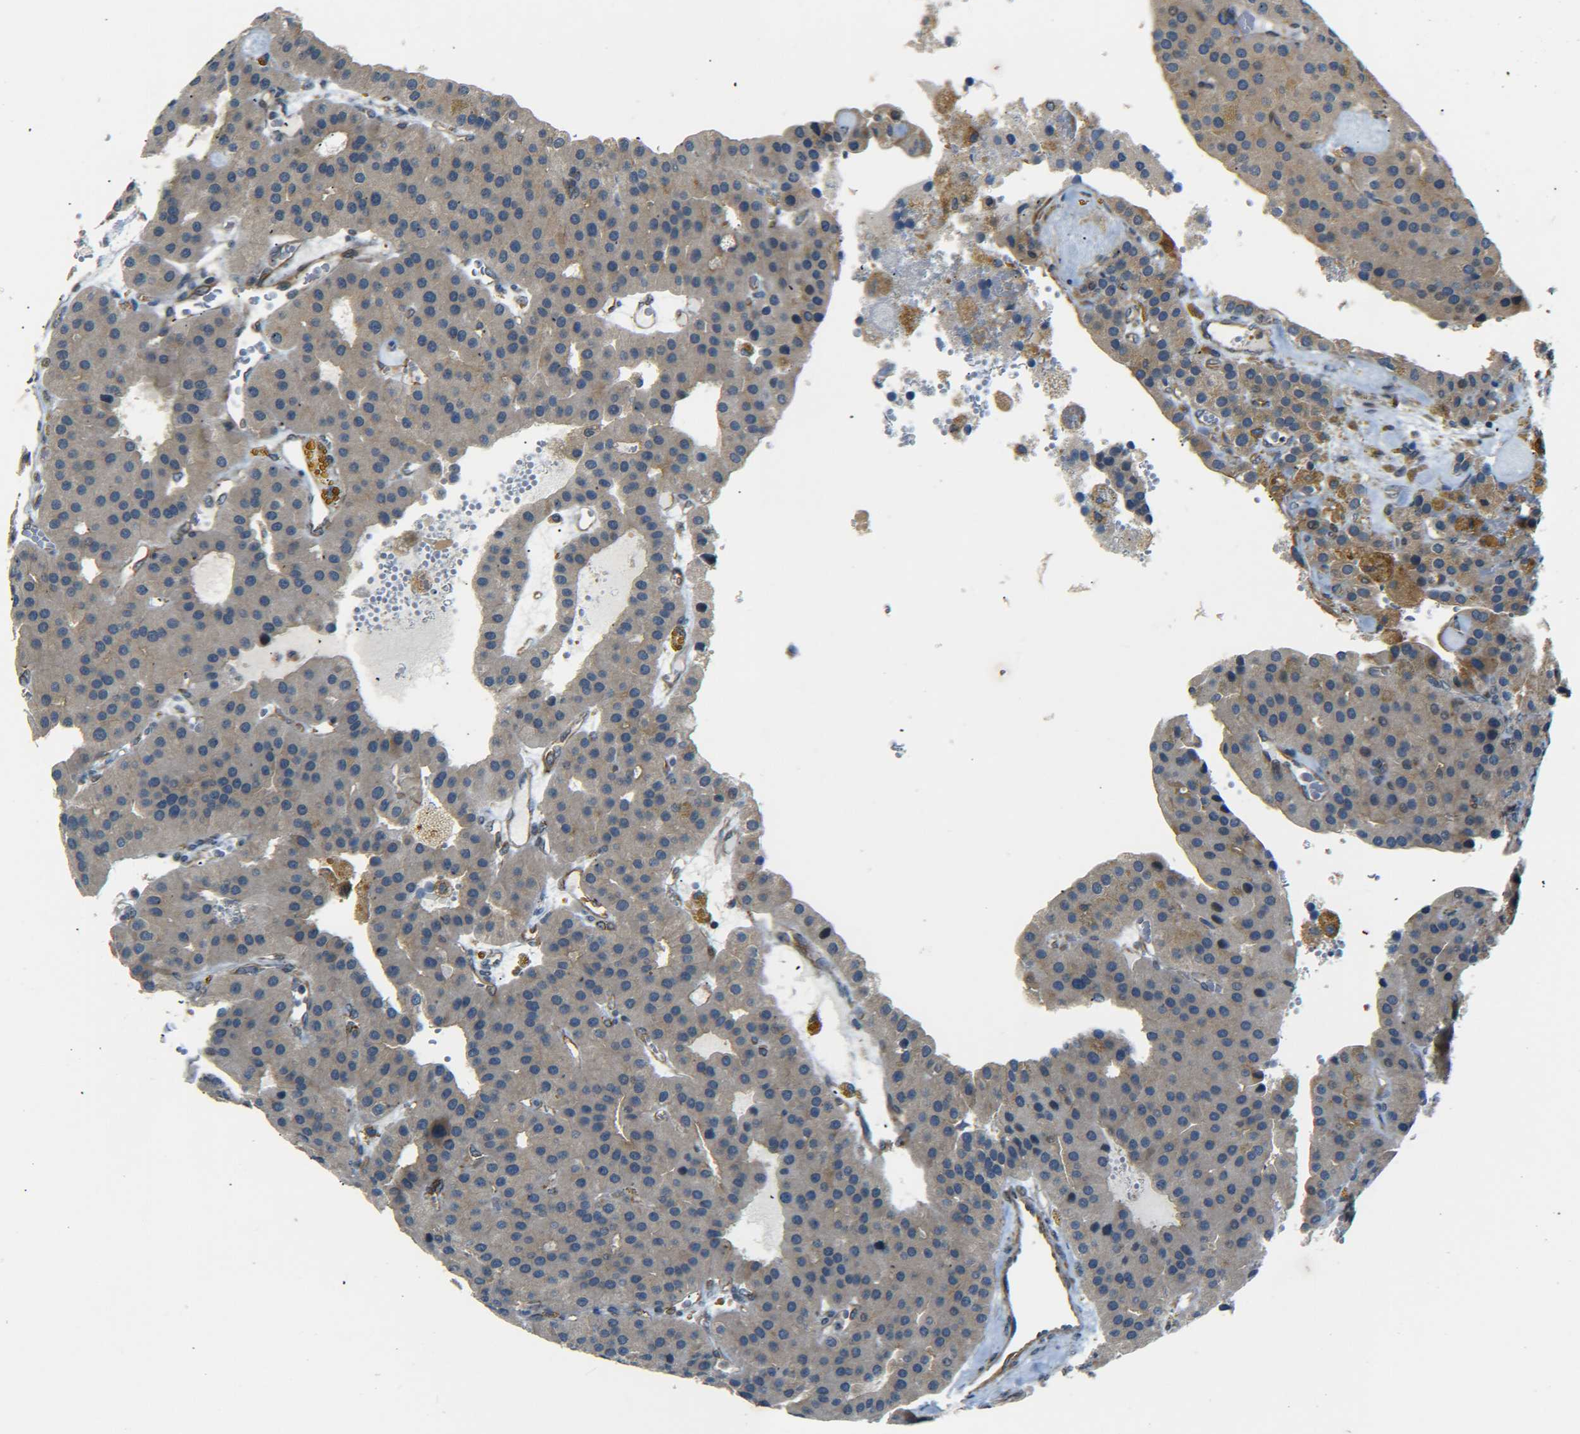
{"staining": {"intensity": "weak", "quantity": ">75%", "location": "cytoplasmic/membranous"}, "tissue": "parathyroid gland", "cell_type": "Glandular cells", "image_type": "normal", "snomed": [{"axis": "morphology", "description": "Normal tissue, NOS"}, {"axis": "morphology", "description": "Adenoma, NOS"}, {"axis": "topography", "description": "Parathyroid gland"}], "caption": "The histopathology image displays immunohistochemical staining of benign parathyroid gland. There is weak cytoplasmic/membranous positivity is present in approximately >75% of glandular cells.", "gene": "MEIS1", "patient": {"sex": "female", "age": 86}}